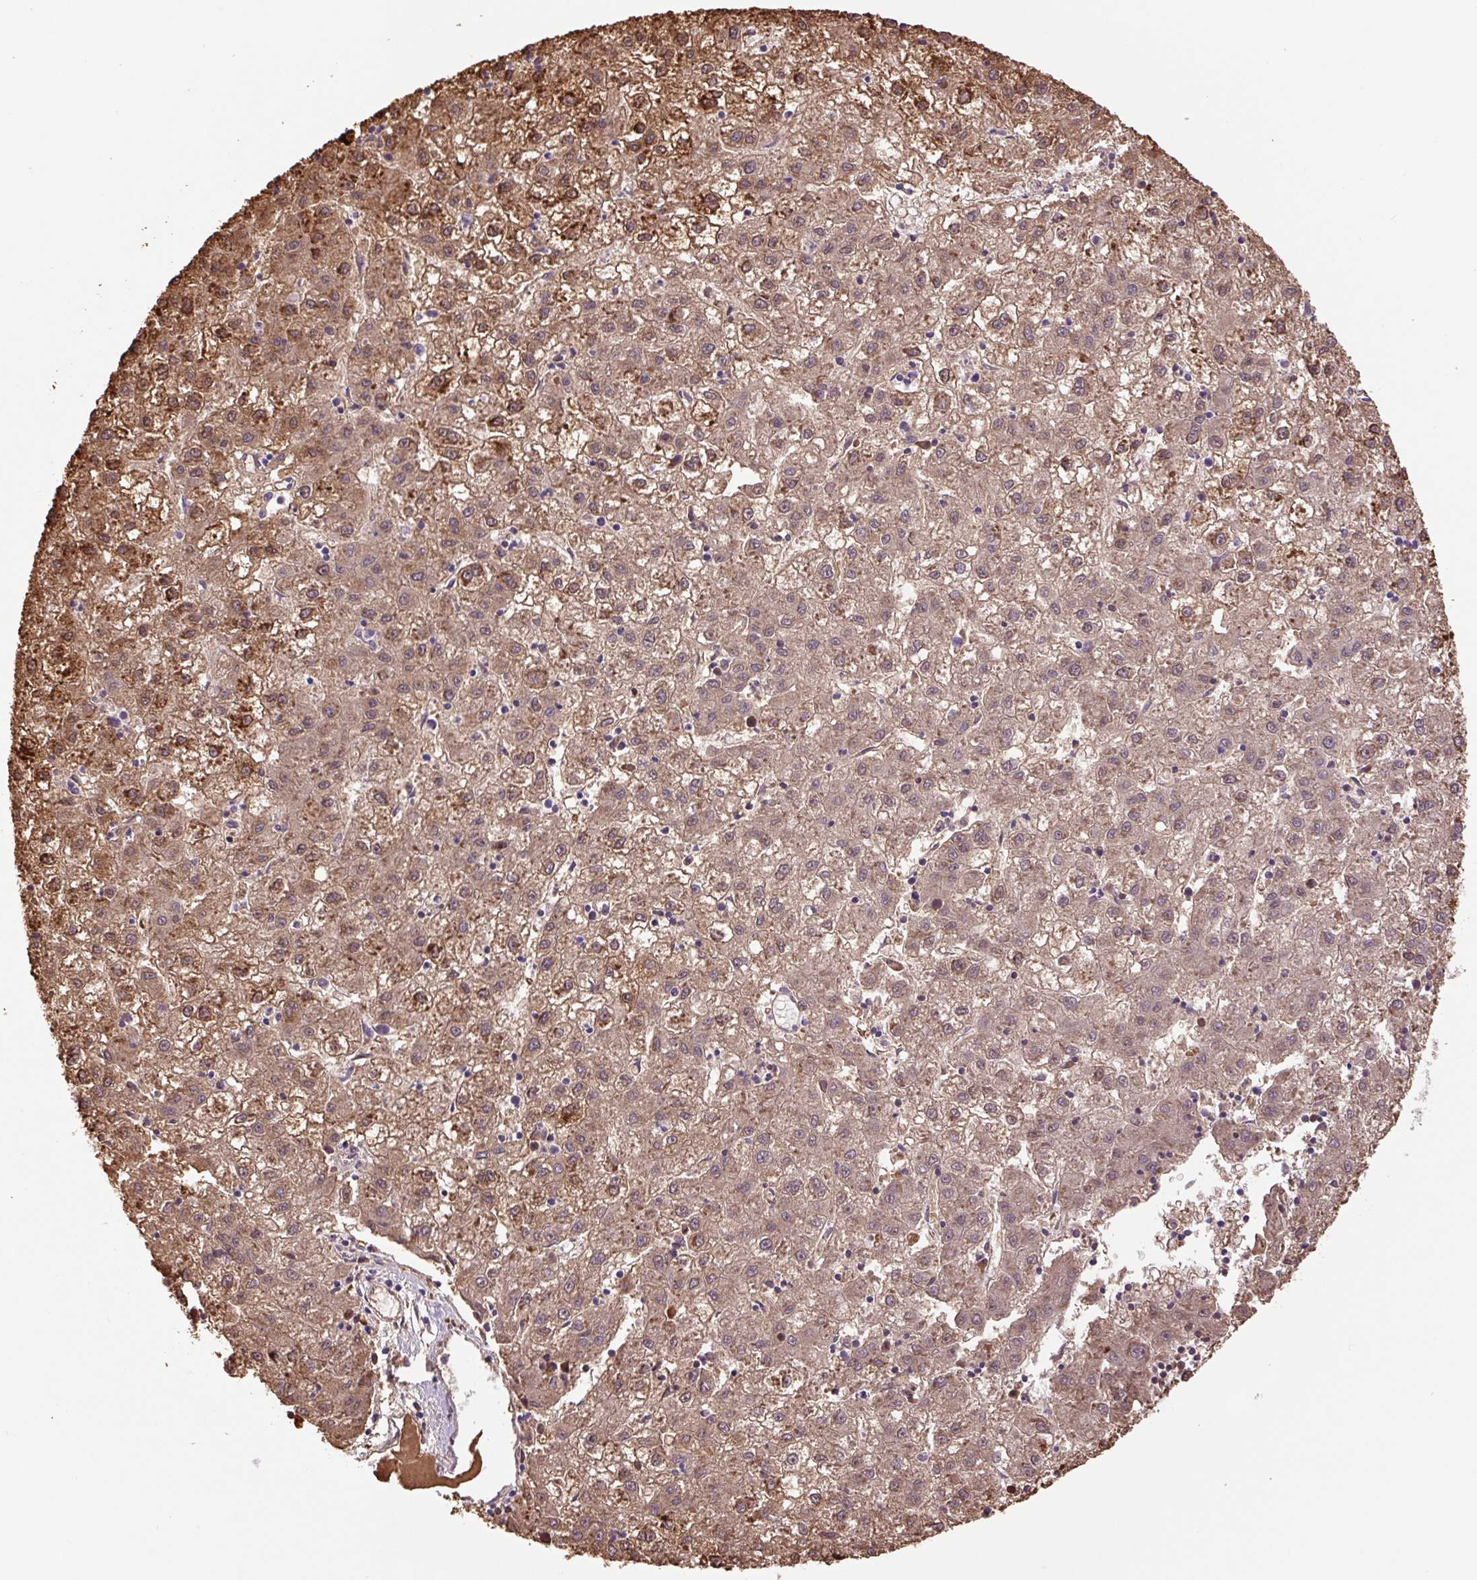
{"staining": {"intensity": "moderate", "quantity": ">75%", "location": "cytoplasmic/membranous,nuclear"}, "tissue": "liver cancer", "cell_type": "Tumor cells", "image_type": "cancer", "snomed": [{"axis": "morphology", "description": "Carcinoma, Hepatocellular, NOS"}, {"axis": "topography", "description": "Liver"}], "caption": "Immunohistochemical staining of human hepatocellular carcinoma (liver) shows medium levels of moderate cytoplasmic/membranous and nuclear staining in approximately >75% of tumor cells.", "gene": "SGF29", "patient": {"sex": "male", "age": 72}}